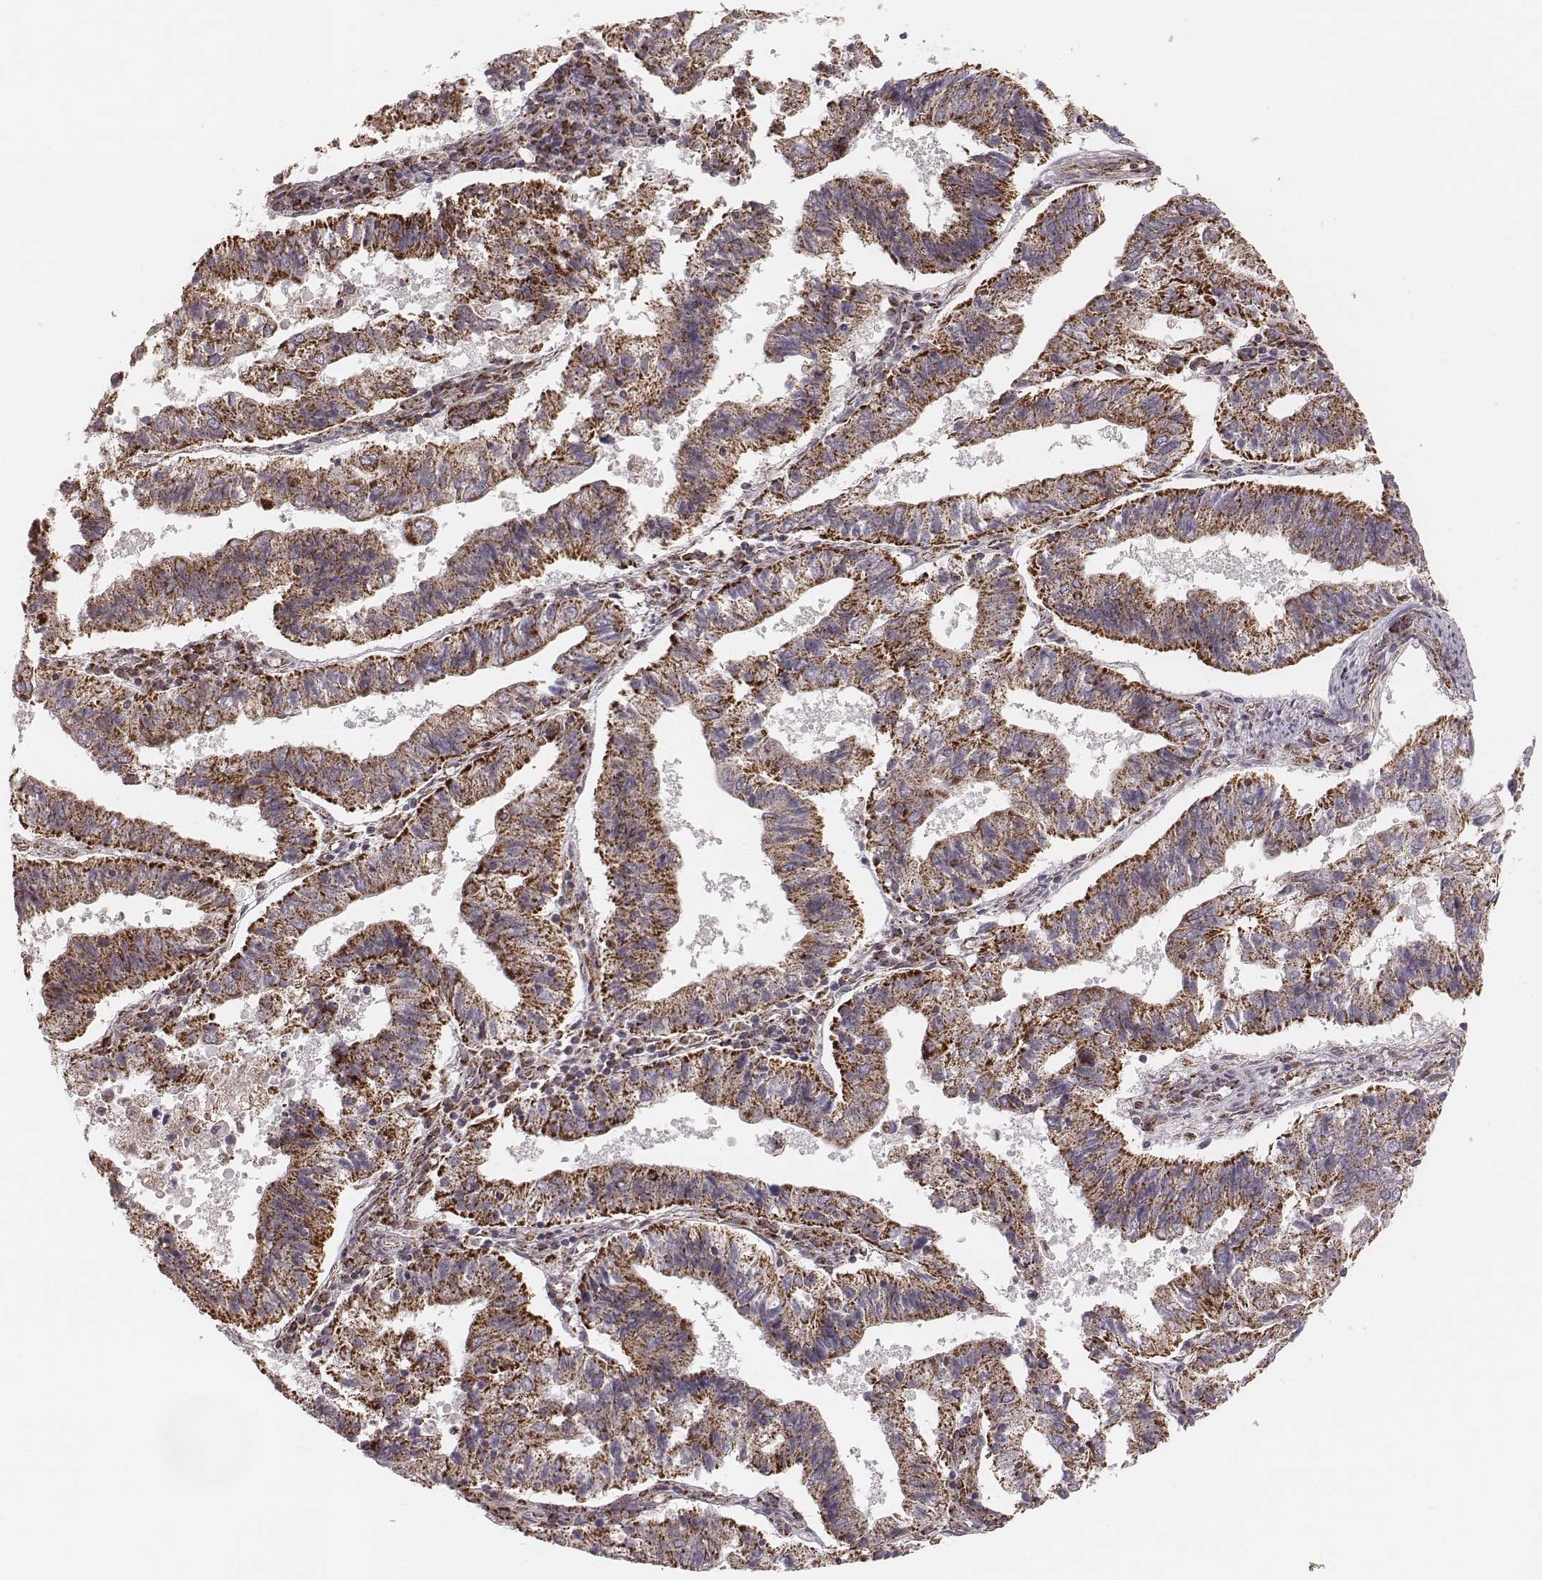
{"staining": {"intensity": "strong", "quantity": ">75%", "location": "cytoplasmic/membranous"}, "tissue": "endometrial cancer", "cell_type": "Tumor cells", "image_type": "cancer", "snomed": [{"axis": "morphology", "description": "Adenocarcinoma, NOS"}, {"axis": "topography", "description": "Endometrium"}], "caption": "Protein staining of adenocarcinoma (endometrial) tissue shows strong cytoplasmic/membranous staining in about >75% of tumor cells.", "gene": "TUFM", "patient": {"sex": "female", "age": 82}}